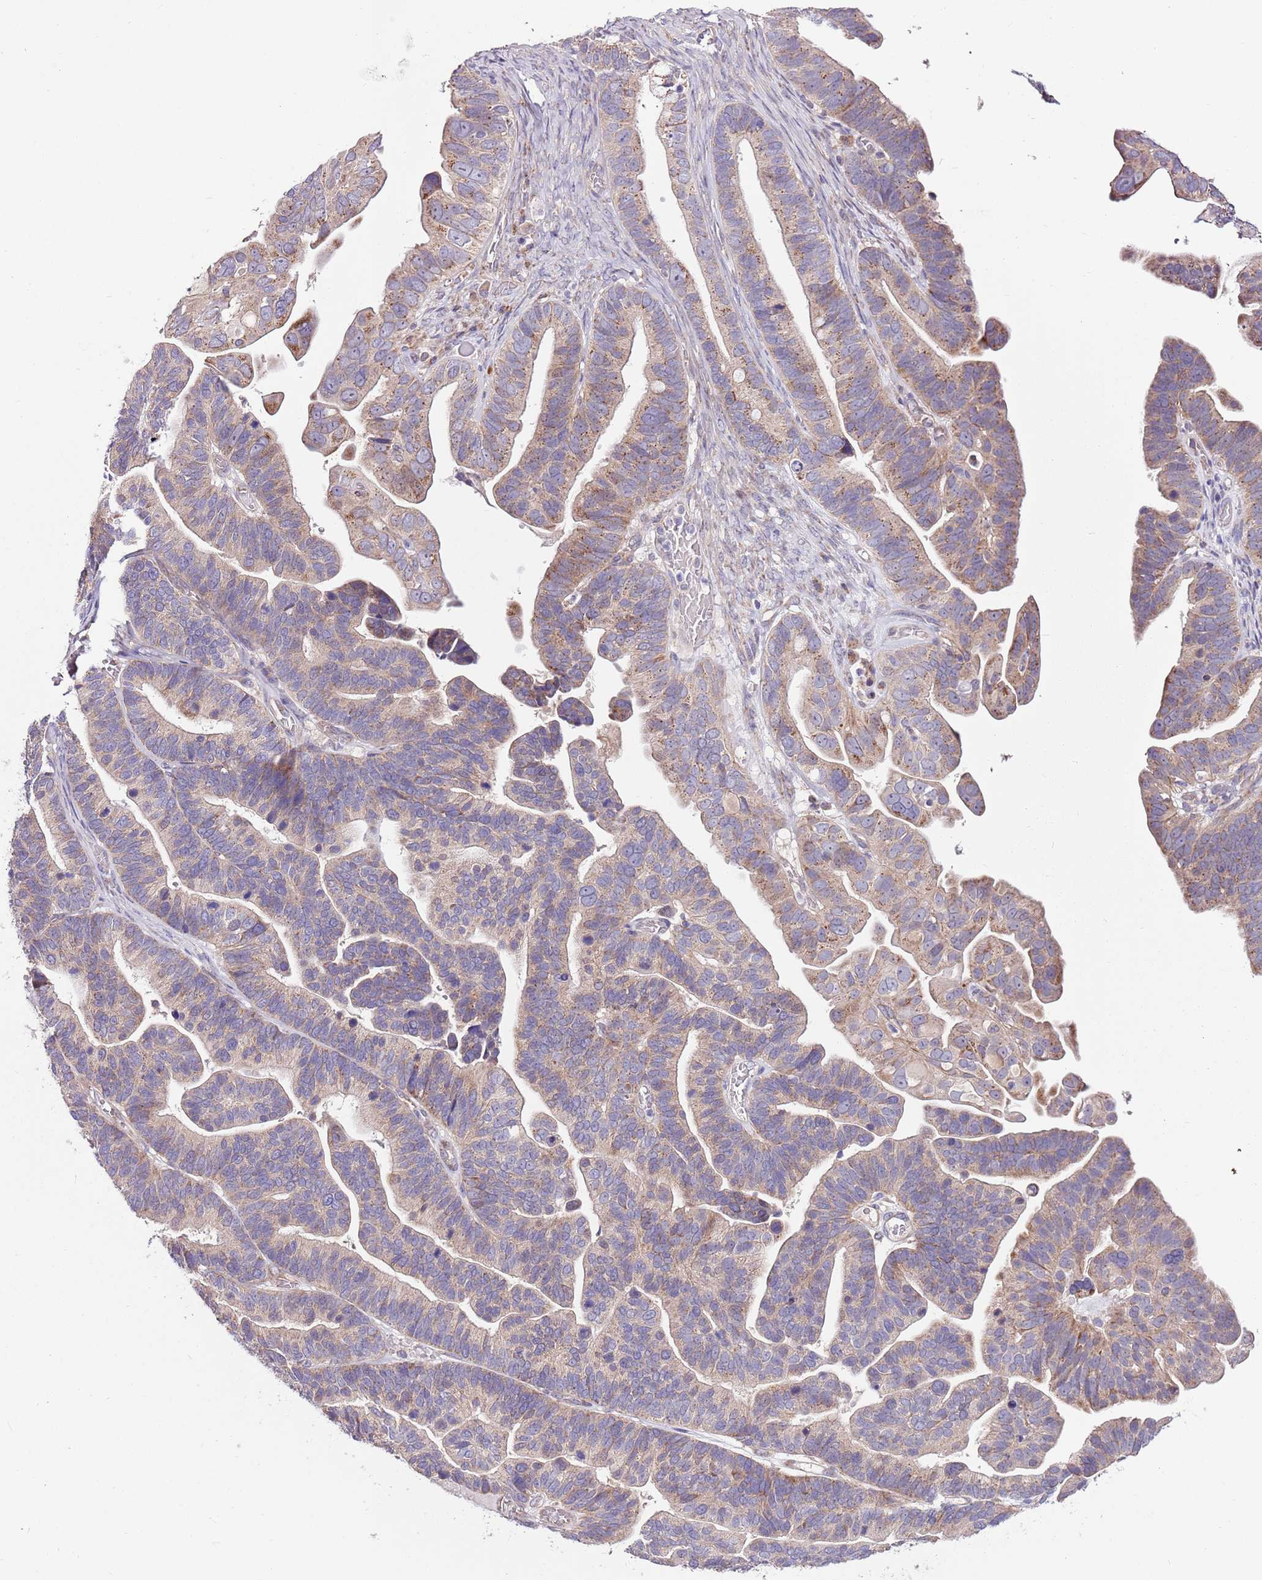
{"staining": {"intensity": "weak", "quantity": ">75%", "location": "cytoplasmic/membranous"}, "tissue": "ovarian cancer", "cell_type": "Tumor cells", "image_type": "cancer", "snomed": [{"axis": "morphology", "description": "Cystadenocarcinoma, serous, NOS"}, {"axis": "topography", "description": "Ovary"}], "caption": "Protein expression by immunohistochemistry reveals weak cytoplasmic/membranous expression in approximately >75% of tumor cells in ovarian cancer (serous cystadenocarcinoma). (Brightfield microscopy of DAB IHC at high magnification).", "gene": "SMG1", "patient": {"sex": "female", "age": 56}}